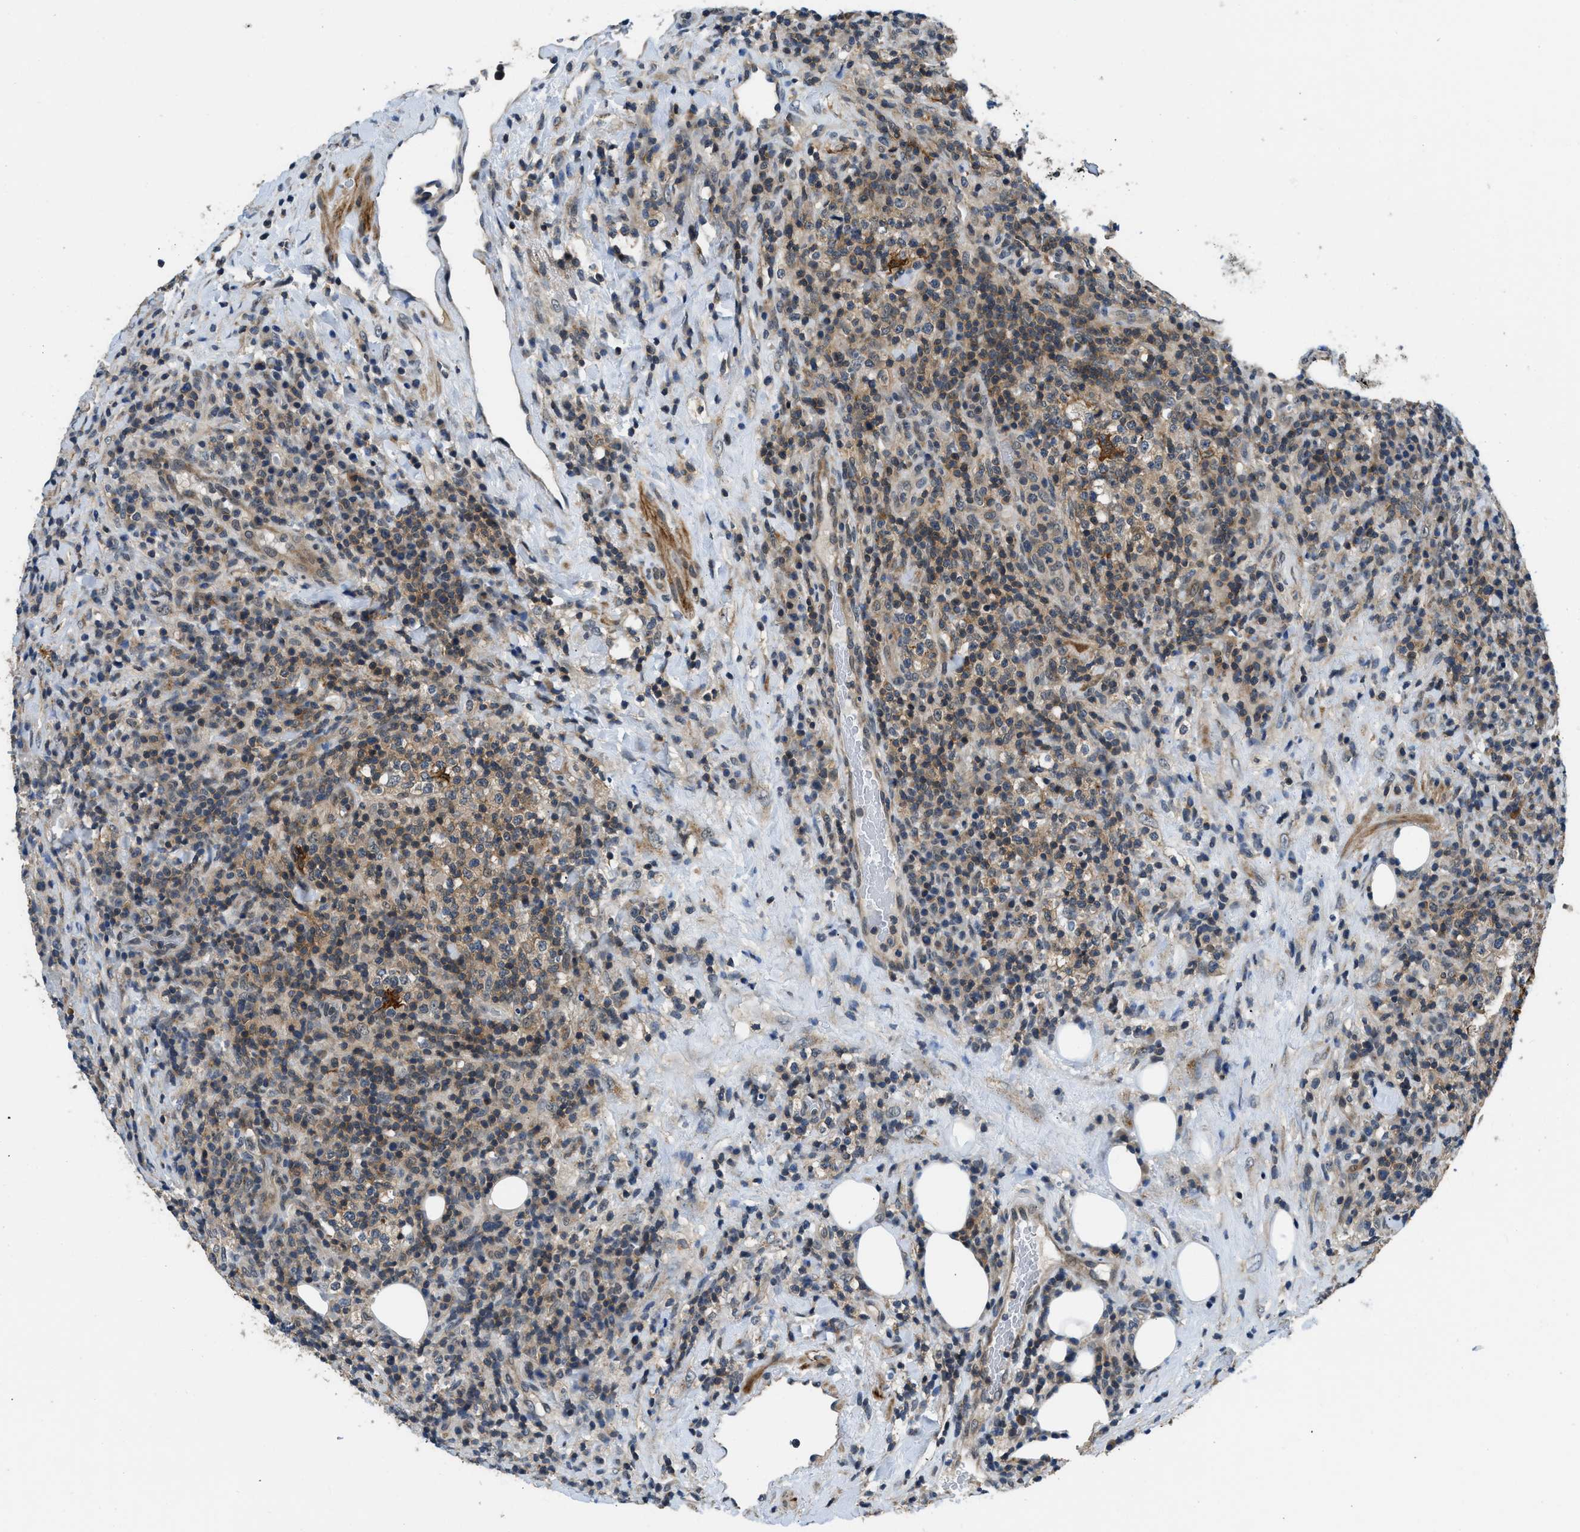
{"staining": {"intensity": "weak", "quantity": "25%-75%", "location": "cytoplasmic/membranous"}, "tissue": "lymphoma", "cell_type": "Tumor cells", "image_type": "cancer", "snomed": [{"axis": "morphology", "description": "Malignant lymphoma, non-Hodgkin's type, High grade"}, {"axis": "topography", "description": "Lymph node"}], "caption": "This image shows lymphoma stained with immunohistochemistry (IHC) to label a protein in brown. The cytoplasmic/membranous of tumor cells show weak positivity for the protein. Nuclei are counter-stained blue.", "gene": "MTMR1", "patient": {"sex": "female", "age": 76}}